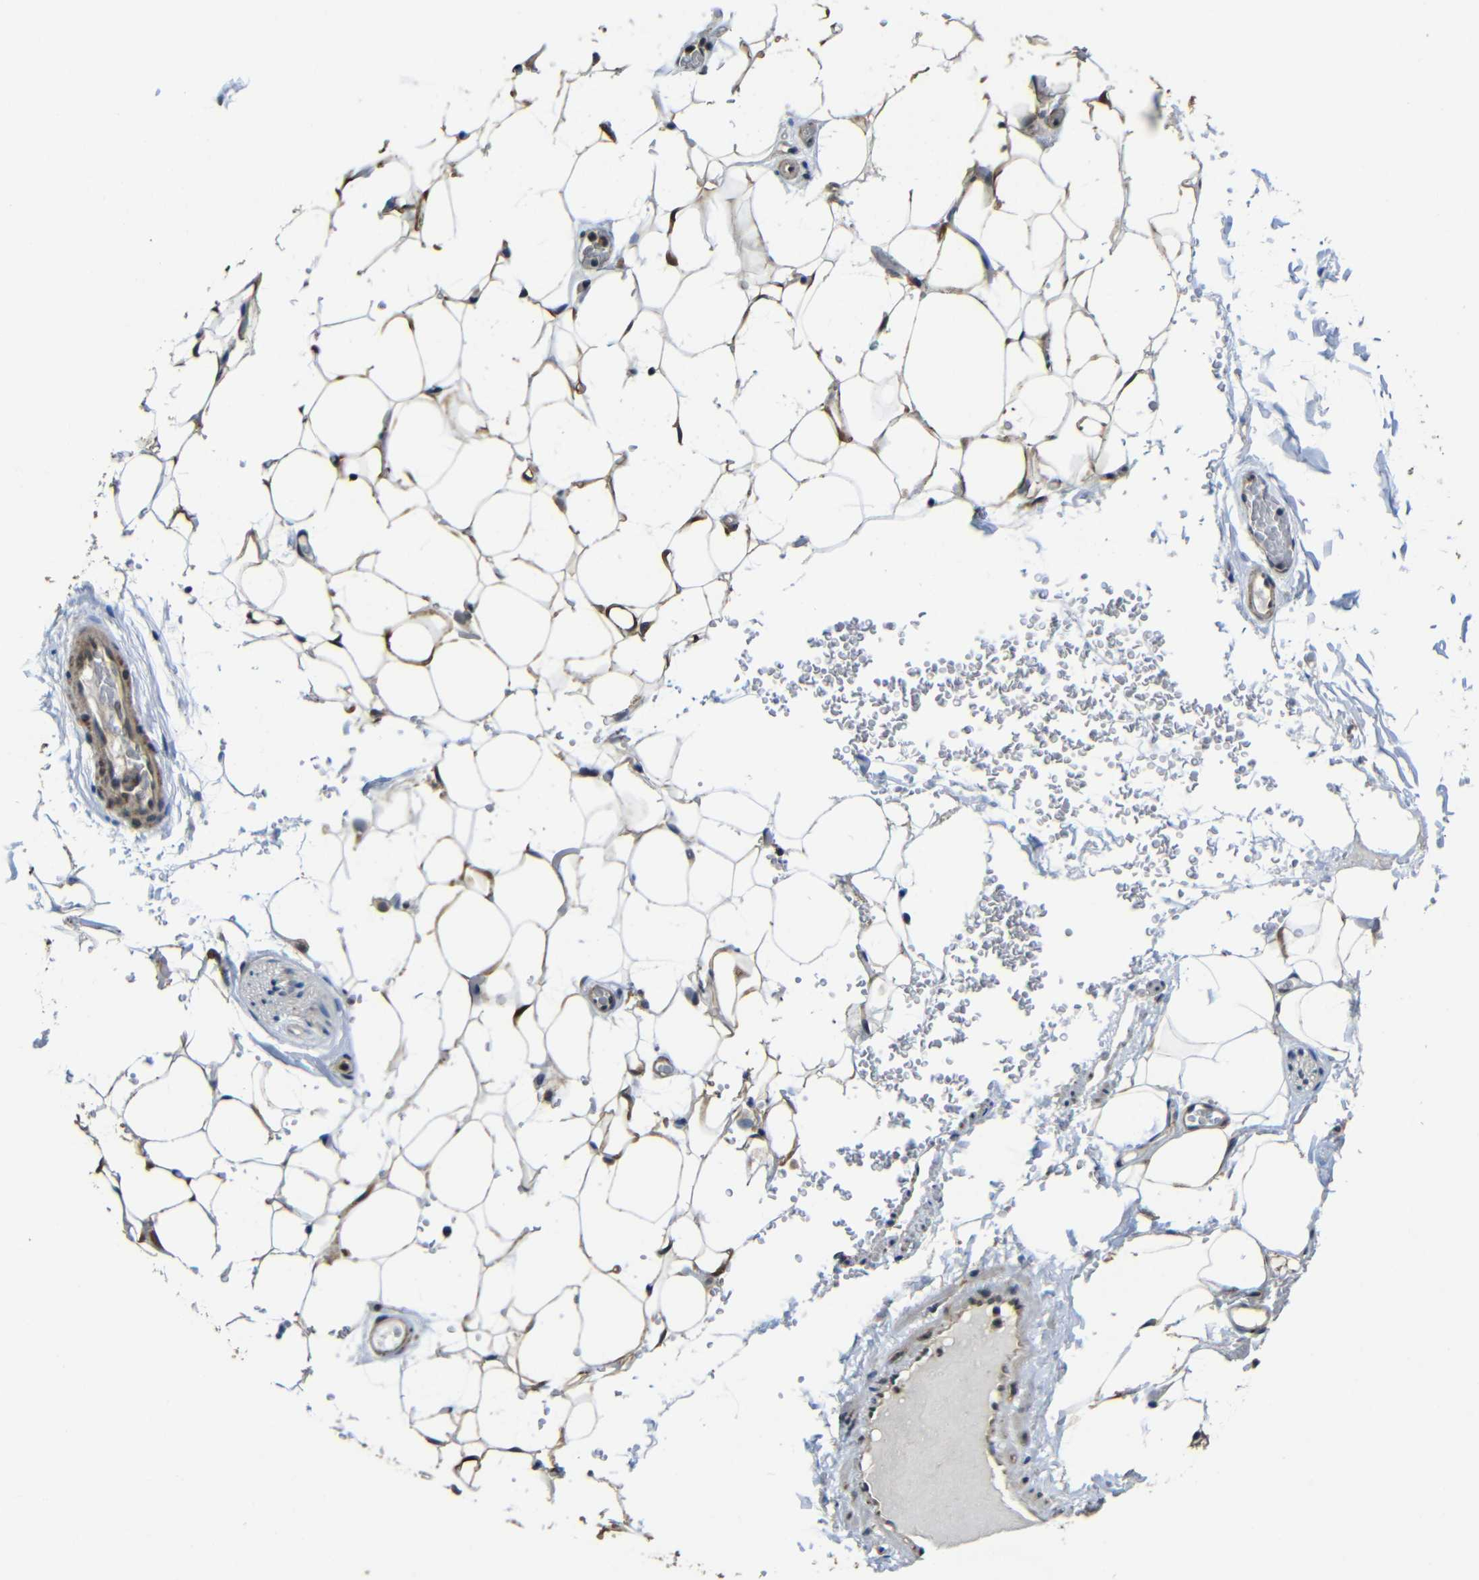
{"staining": {"intensity": "moderate", "quantity": ">75%", "location": "cytoplasmic/membranous"}, "tissue": "adipose tissue", "cell_type": "Adipocytes", "image_type": "normal", "snomed": [{"axis": "morphology", "description": "Normal tissue, NOS"}, {"axis": "topography", "description": "Peripheral nerve tissue"}], "caption": "Adipose tissue was stained to show a protein in brown. There is medium levels of moderate cytoplasmic/membranous staining in approximately >75% of adipocytes. Immunohistochemistry (ihc) stains the protein in brown and the nuclei are stained blue.", "gene": "FAM172A", "patient": {"sex": "male", "age": 70}}